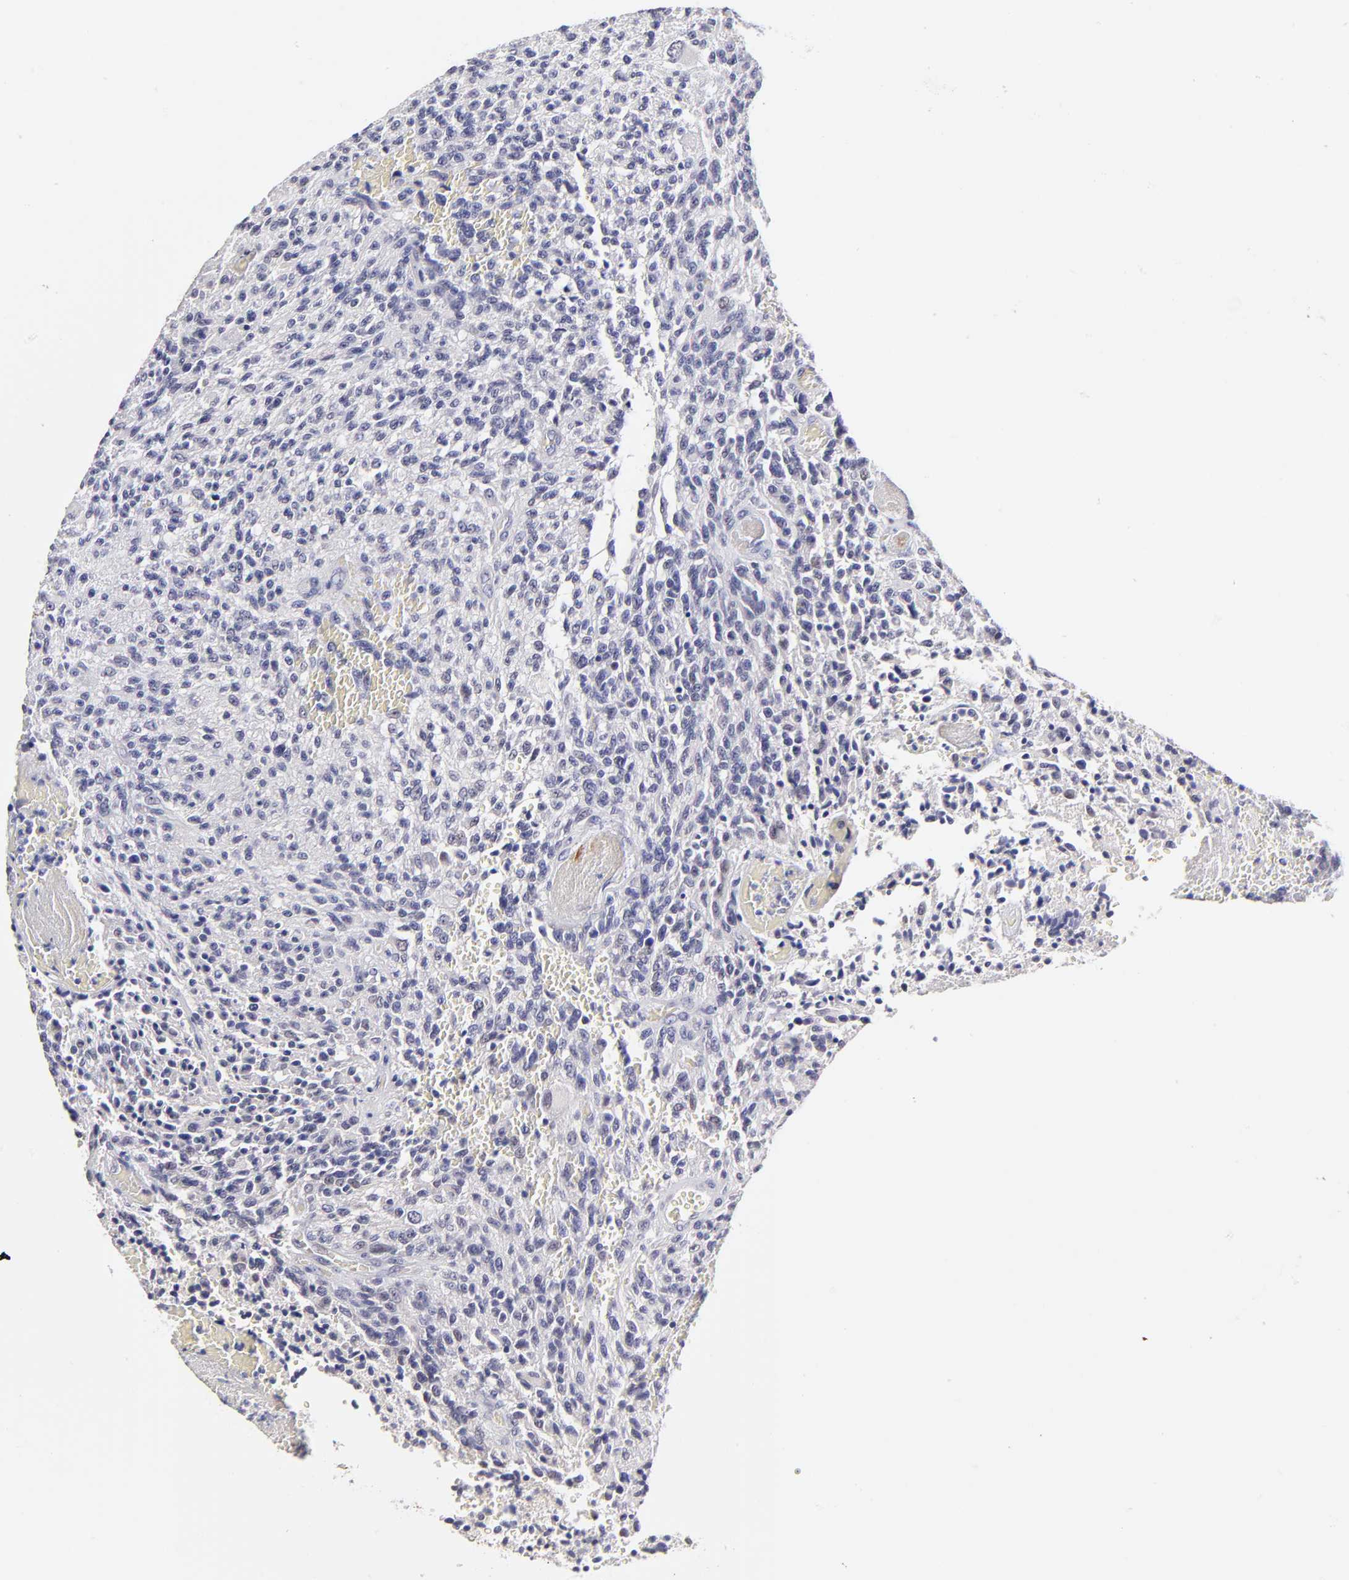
{"staining": {"intensity": "negative", "quantity": "none", "location": "none"}, "tissue": "glioma", "cell_type": "Tumor cells", "image_type": "cancer", "snomed": [{"axis": "morphology", "description": "Normal tissue, NOS"}, {"axis": "morphology", "description": "Glioma, malignant, High grade"}, {"axis": "topography", "description": "Cerebral cortex"}], "caption": "Image shows no significant protein expression in tumor cells of glioma. The staining was performed using DAB (3,3'-diaminobenzidine) to visualize the protein expression in brown, while the nuclei were stained in blue with hematoxylin (Magnification: 20x).", "gene": "BTG2", "patient": {"sex": "male", "age": 56}}